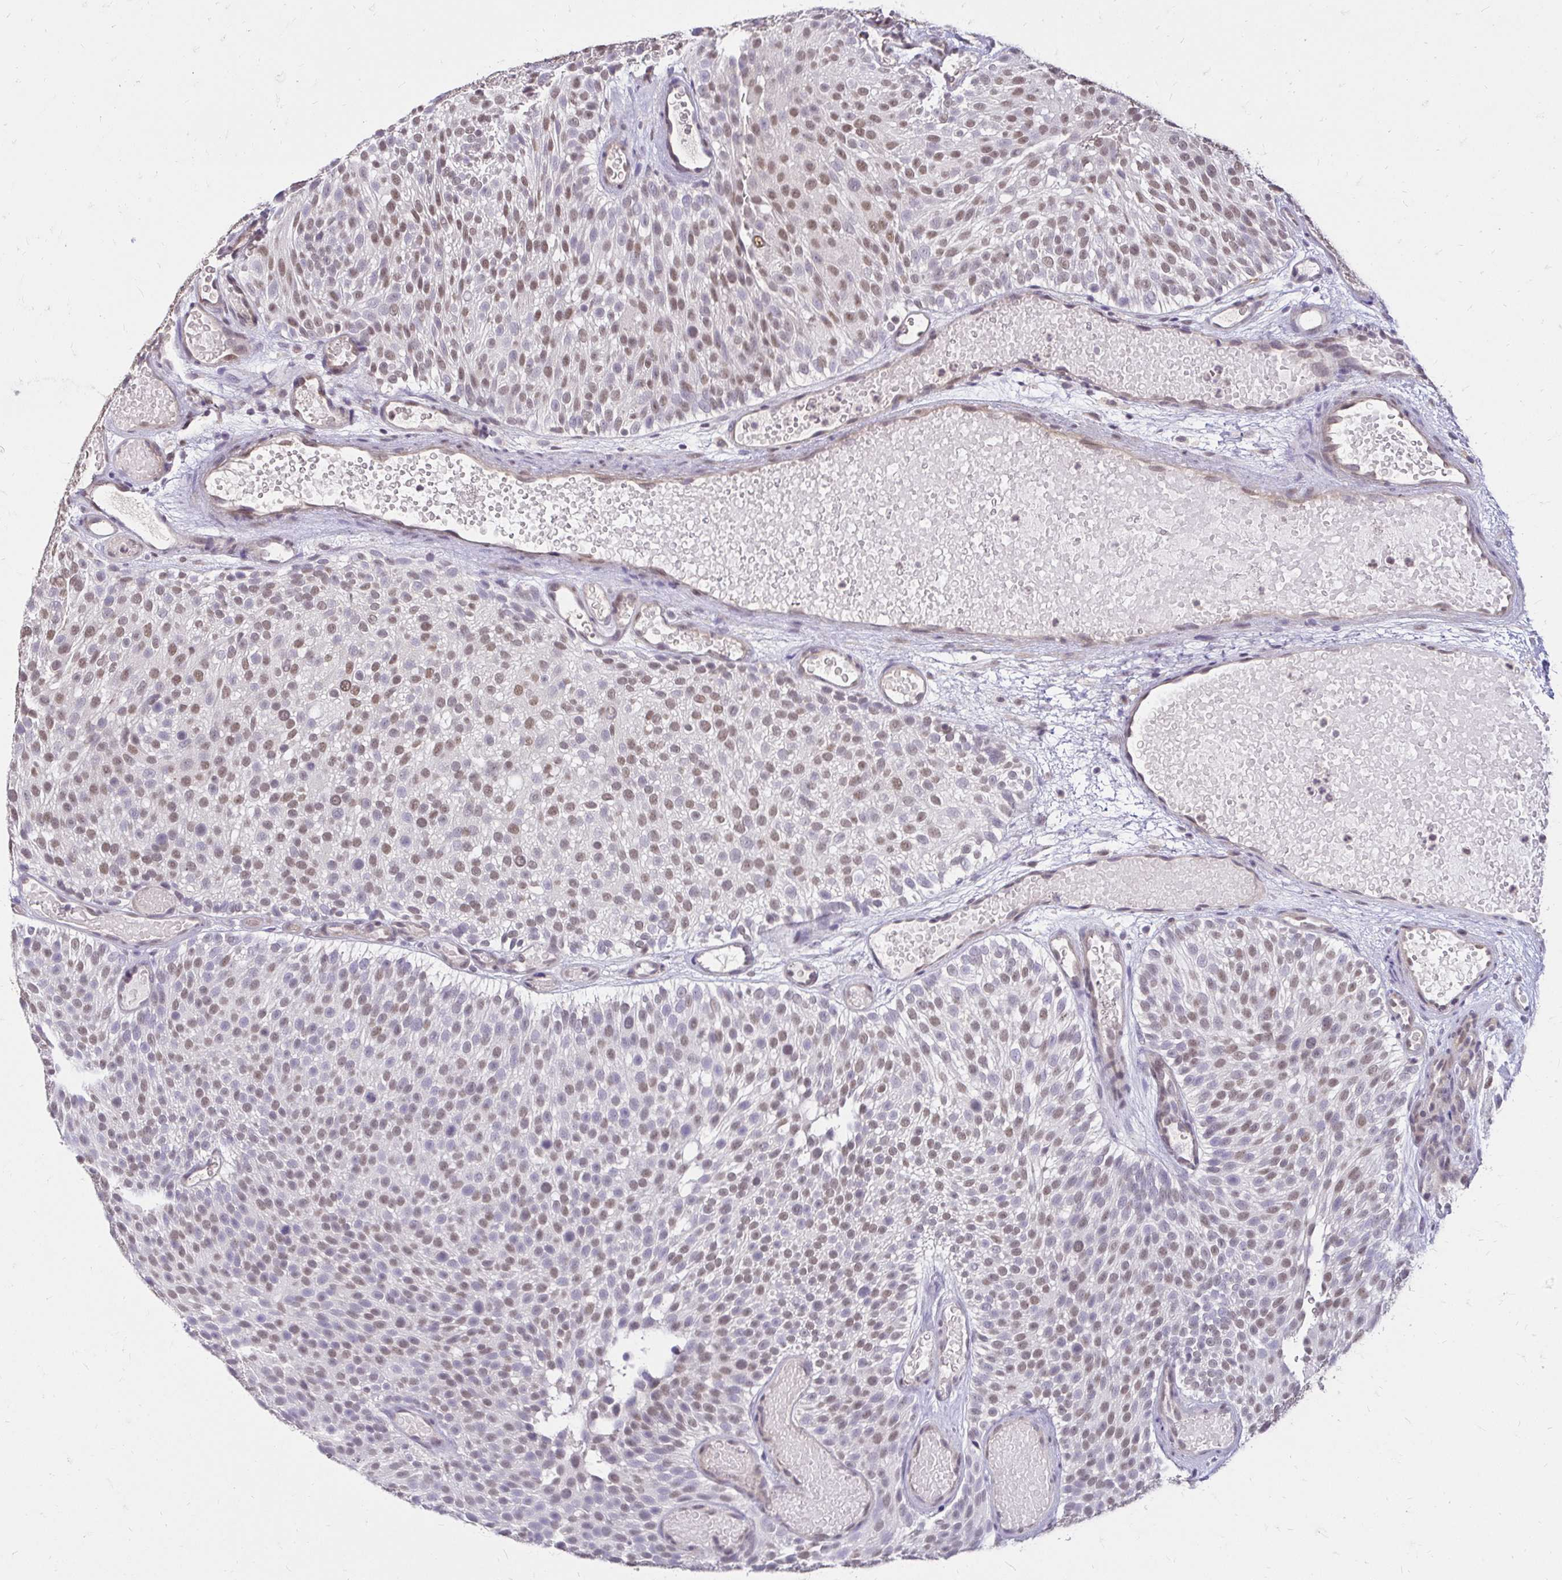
{"staining": {"intensity": "moderate", "quantity": "25%-75%", "location": "nuclear"}, "tissue": "urothelial cancer", "cell_type": "Tumor cells", "image_type": "cancer", "snomed": [{"axis": "morphology", "description": "Urothelial carcinoma, Low grade"}, {"axis": "topography", "description": "Urinary bladder"}], "caption": "Urothelial cancer stained with a protein marker reveals moderate staining in tumor cells.", "gene": "RIMS4", "patient": {"sex": "male", "age": 78}}